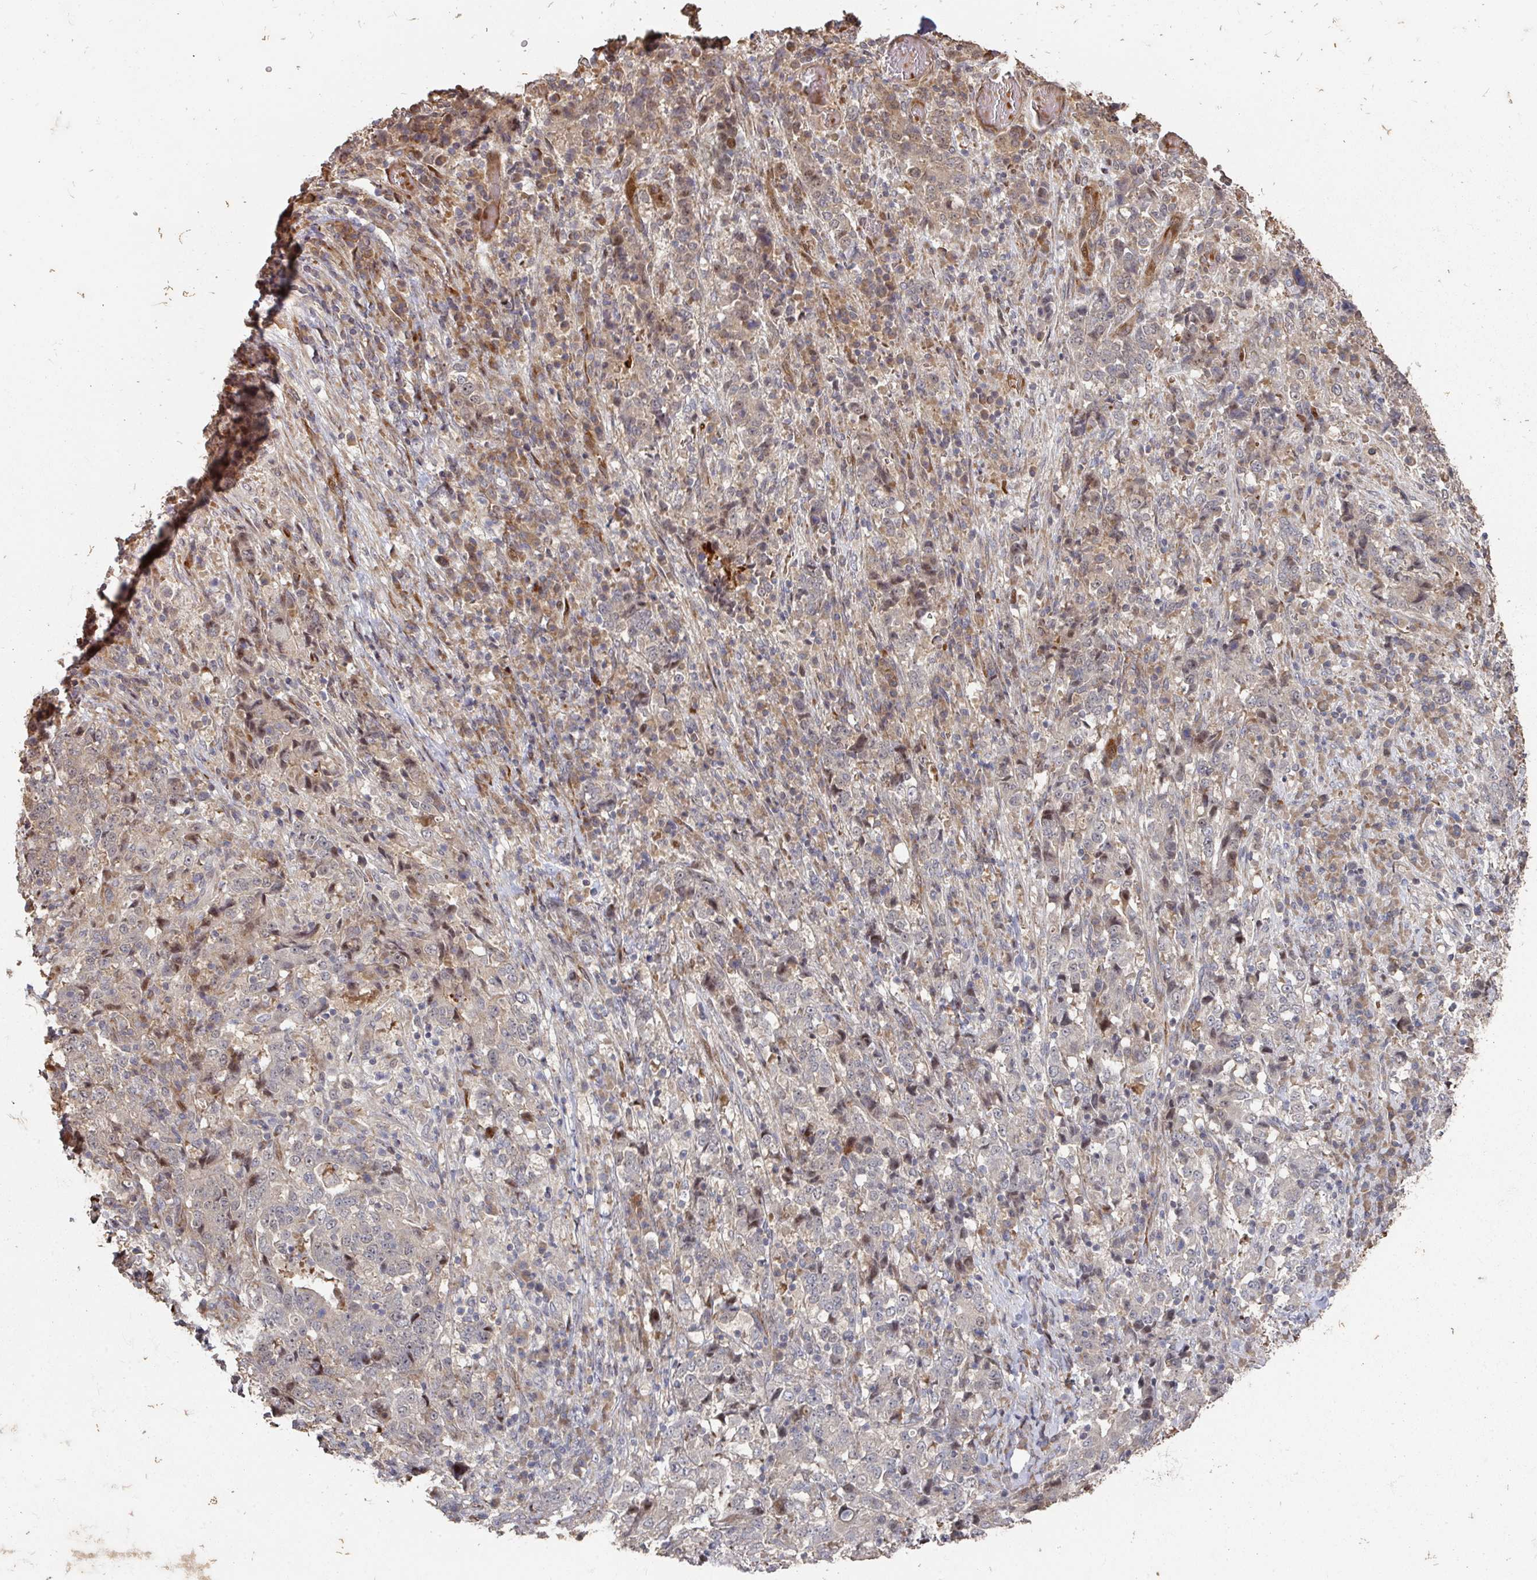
{"staining": {"intensity": "weak", "quantity": "<25%", "location": "cytoplasmic/membranous"}, "tissue": "stomach cancer", "cell_type": "Tumor cells", "image_type": "cancer", "snomed": [{"axis": "morphology", "description": "Normal tissue, NOS"}, {"axis": "morphology", "description": "Adenocarcinoma, NOS"}, {"axis": "topography", "description": "Stomach, upper"}, {"axis": "topography", "description": "Stomach"}], "caption": "An immunohistochemistry image of stomach adenocarcinoma is shown. There is no staining in tumor cells of stomach adenocarcinoma. Brightfield microscopy of immunohistochemistry (IHC) stained with DAB (brown) and hematoxylin (blue), captured at high magnification.", "gene": "CA7", "patient": {"sex": "male", "age": 59}}